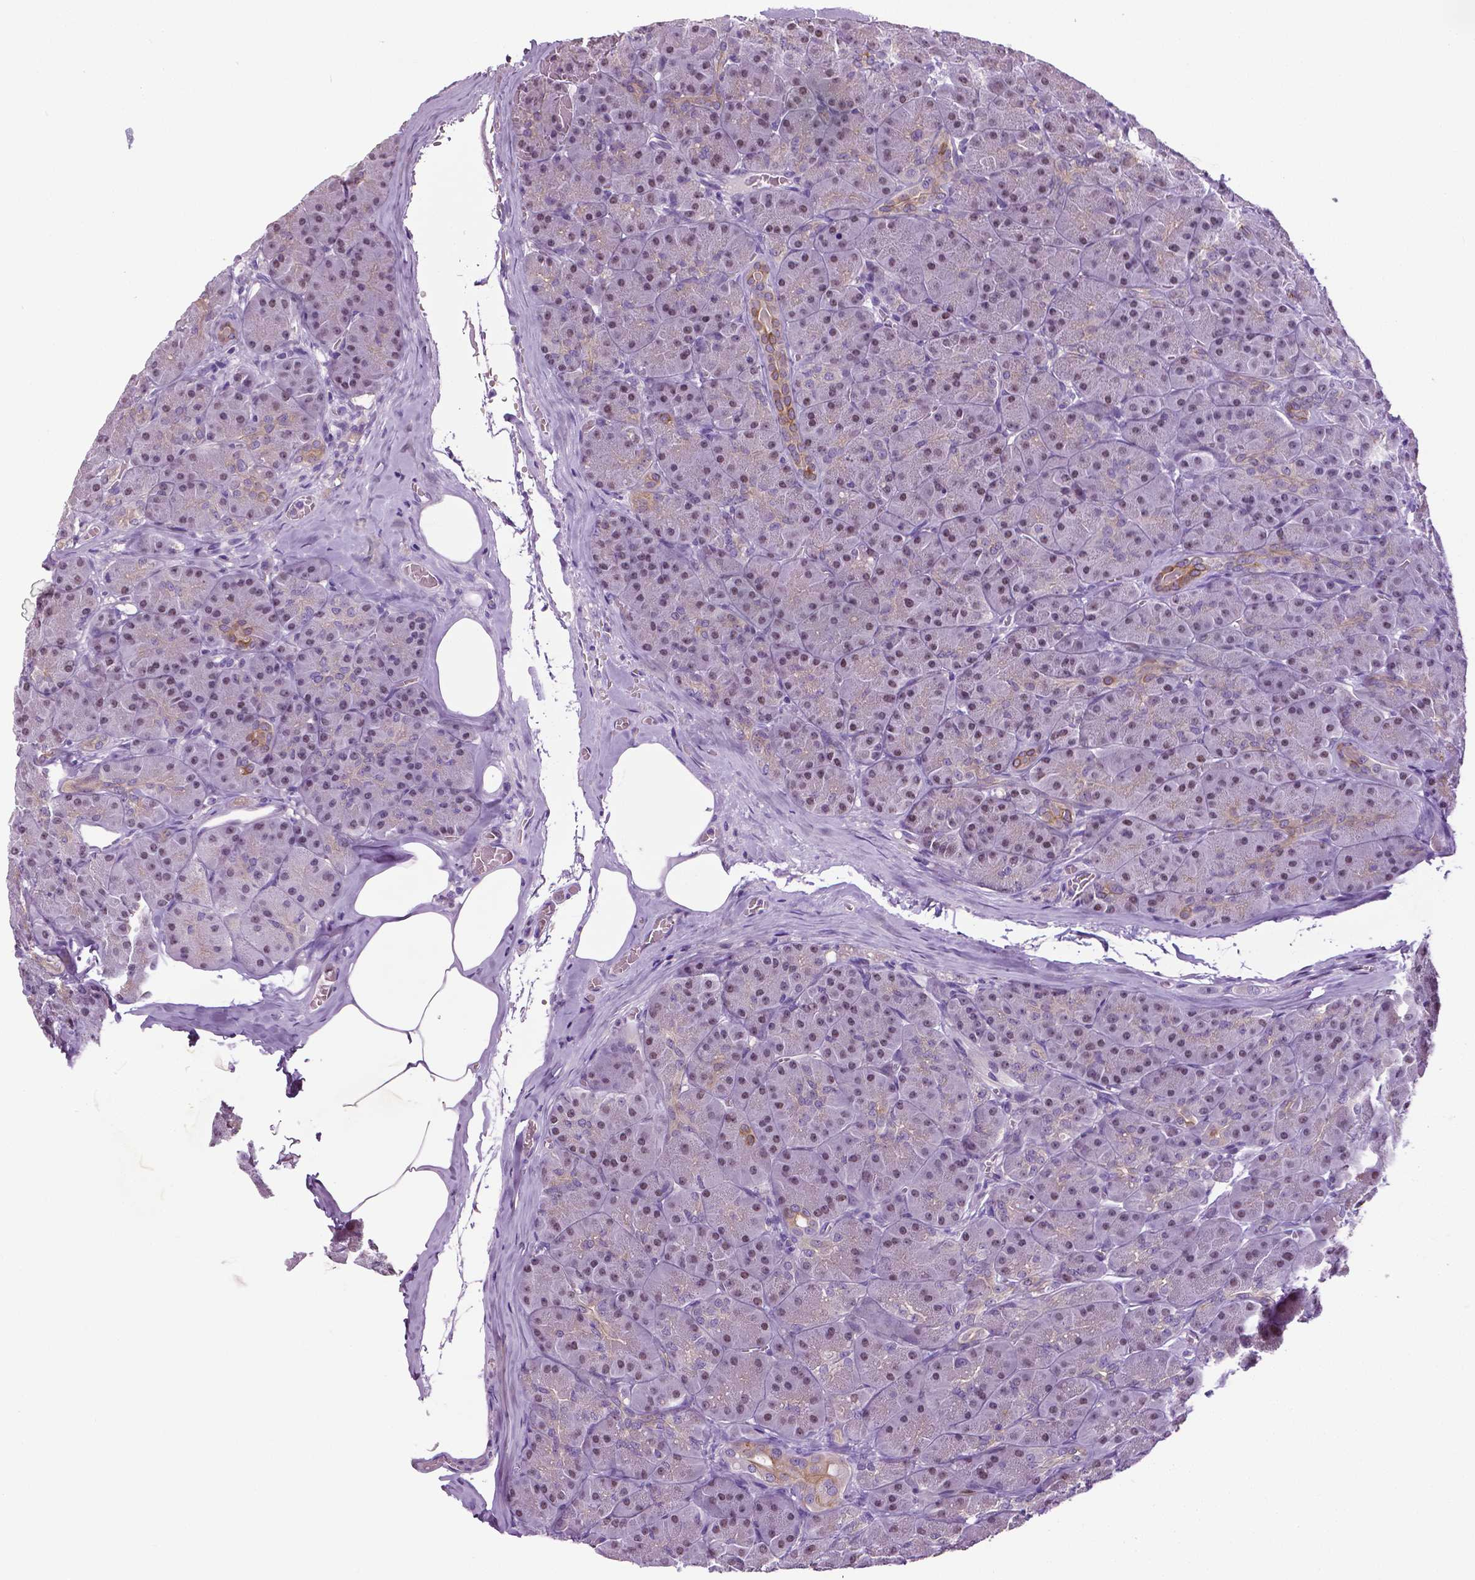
{"staining": {"intensity": "moderate", "quantity": "25%-75%", "location": "cytoplasmic/membranous,nuclear"}, "tissue": "pancreas", "cell_type": "Exocrine glandular cells", "image_type": "normal", "snomed": [{"axis": "morphology", "description": "Normal tissue, NOS"}, {"axis": "topography", "description": "Pancreas"}], "caption": "Immunohistochemistry (IHC) photomicrograph of unremarkable pancreas: human pancreas stained using immunohistochemistry (IHC) displays medium levels of moderate protein expression localized specifically in the cytoplasmic/membranous,nuclear of exocrine glandular cells, appearing as a cytoplasmic/membranous,nuclear brown color.", "gene": "PTGER3", "patient": {"sex": "male", "age": 57}}